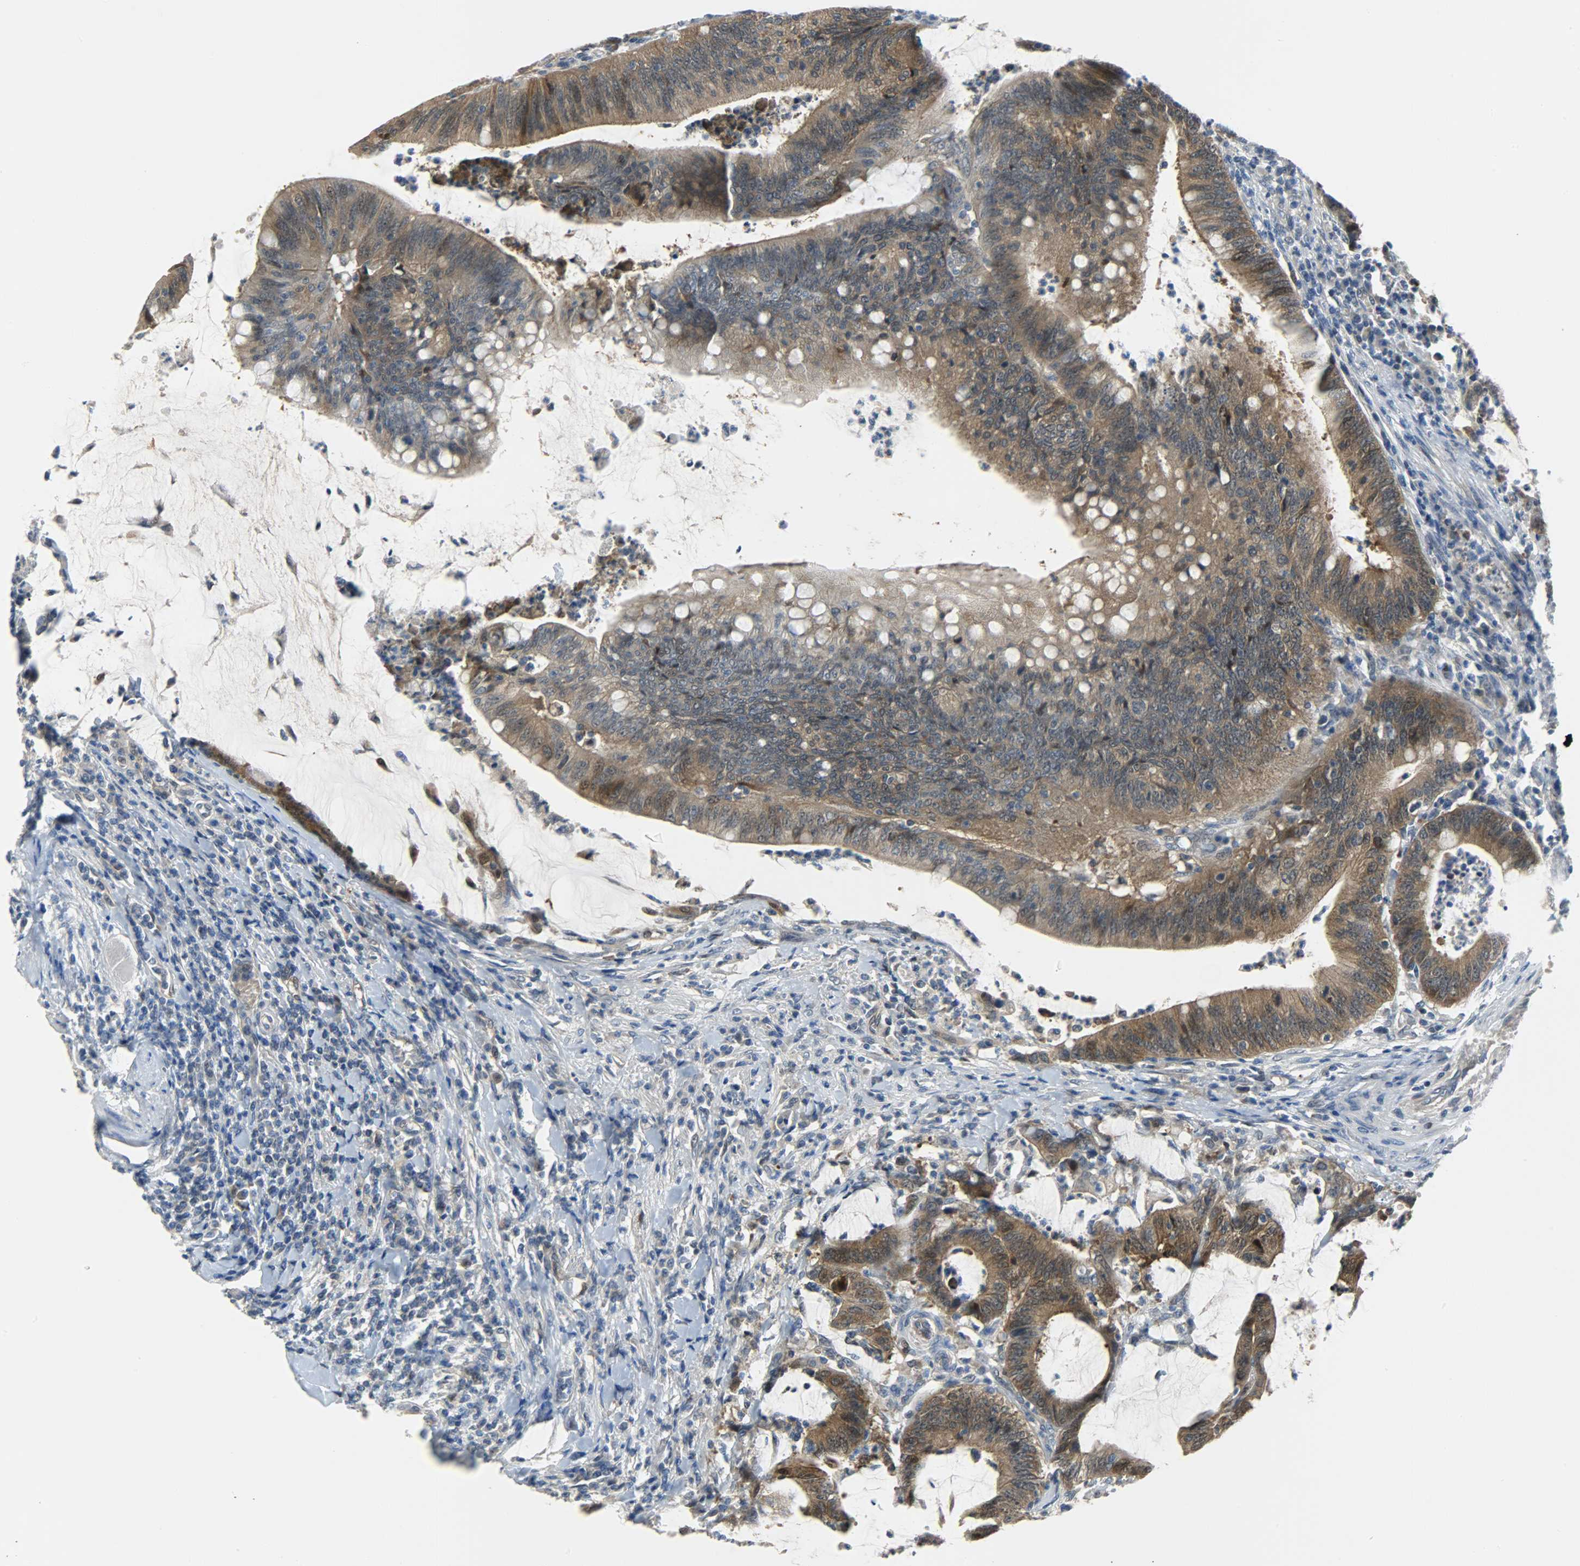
{"staining": {"intensity": "strong", "quantity": ">75%", "location": "cytoplasmic/membranous"}, "tissue": "colorectal cancer", "cell_type": "Tumor cells", "image_type": "cancer", "snomed": [{"axis": "morphology", "description": "Adenocarcinoma, NOS"}, {"axis": "topography", "description": "Rectum"}], "caption": "Colorectal adenocarcinoma tissue reveals strong cytoplasmic/membranous positivity in approximately >75% of tumor cells, visualized by immunohistochemistry.", "gene": "EIF4EBP1", "patient": {"sex": "female", "age": 66}}